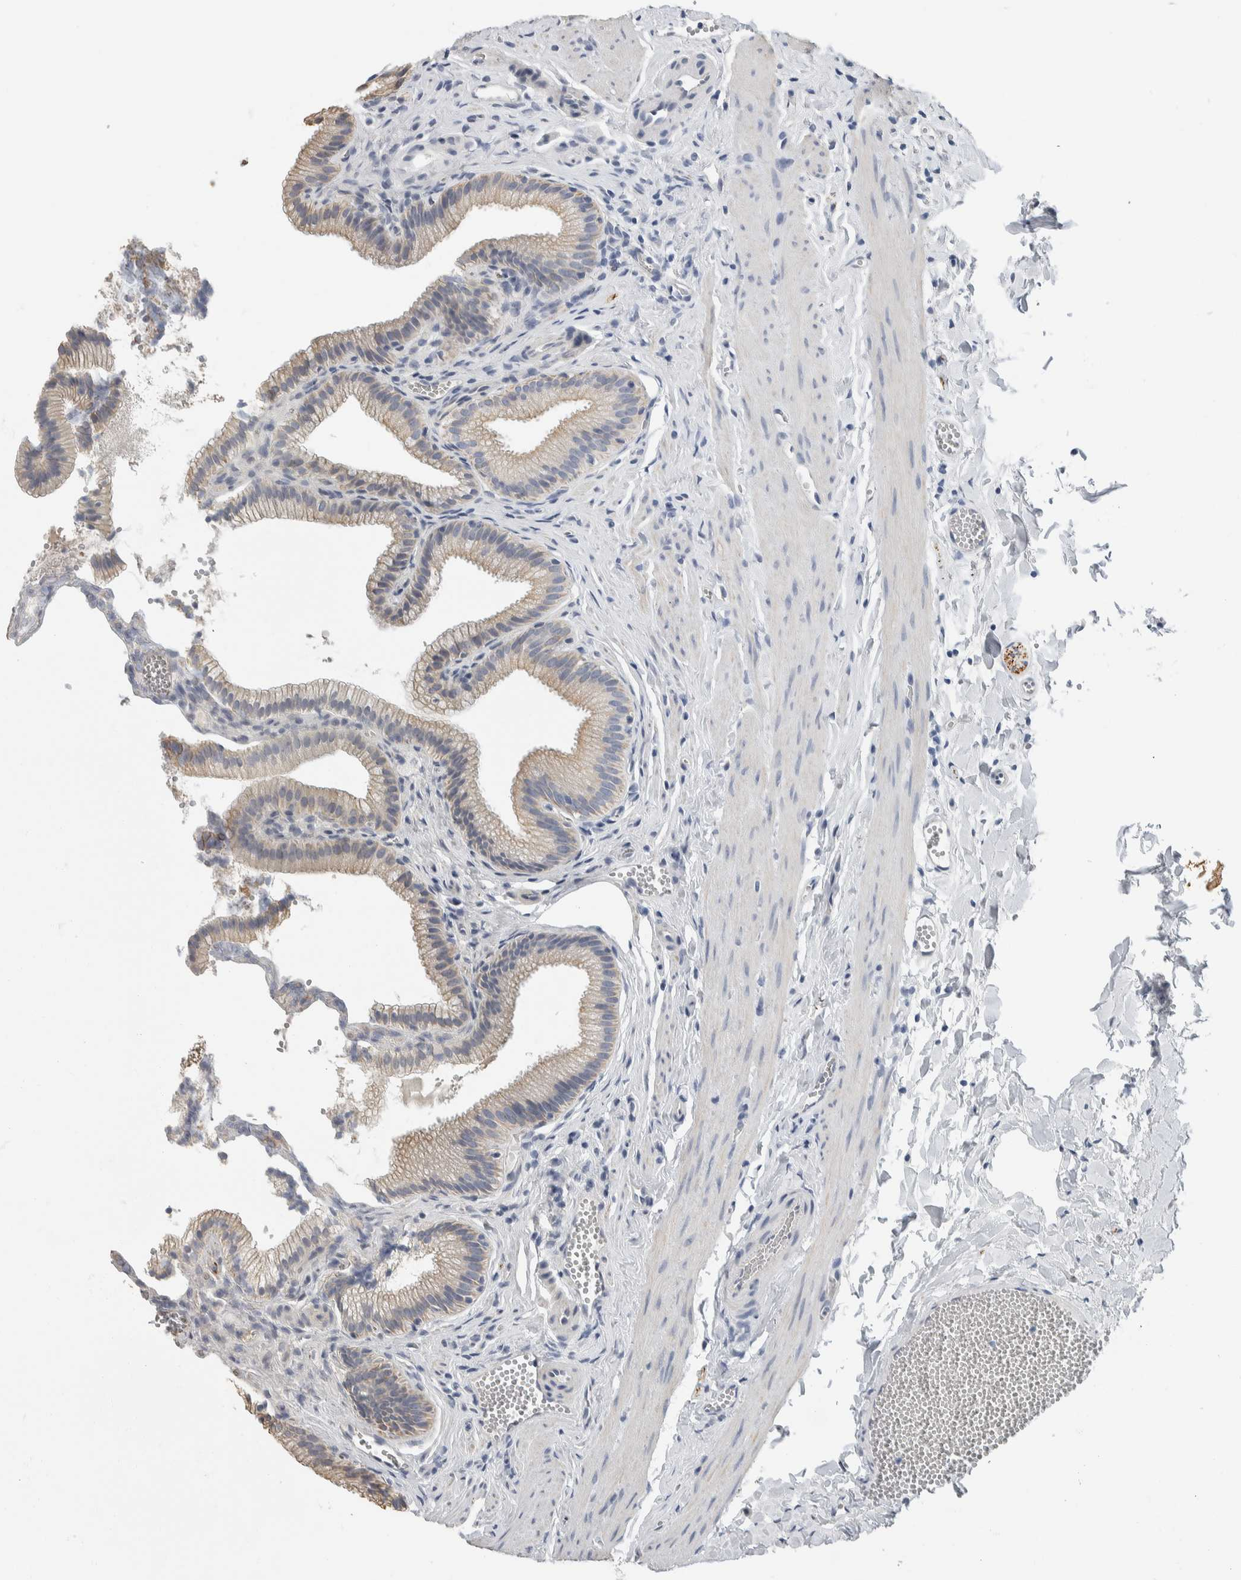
{"staining": {"intensity": "moderate", "quantity": "<25%", "location": "cytoplasmic/membranous"}, "tissue": "gallbladder", "cell_type": "Glandular cells", "image_type": "normal", "snomed": [{"axis": "morphology", "description": "Normal tissue, NOS"}, {"axis": "topography", "description": "Gallbladder"}], "caption": "Immunohistochemical staining of normal gallbladder exhibits <25% levels of moderate cytoplasmic/membranous protein positivity in approximately <25% of glandular cells. (Stains: DAB in brown, nuclei in blue, Microscopy: brightfield microscopy at high magnification).", "gene": "NEFM", "patient": {"sex": "male", "age": 38}}